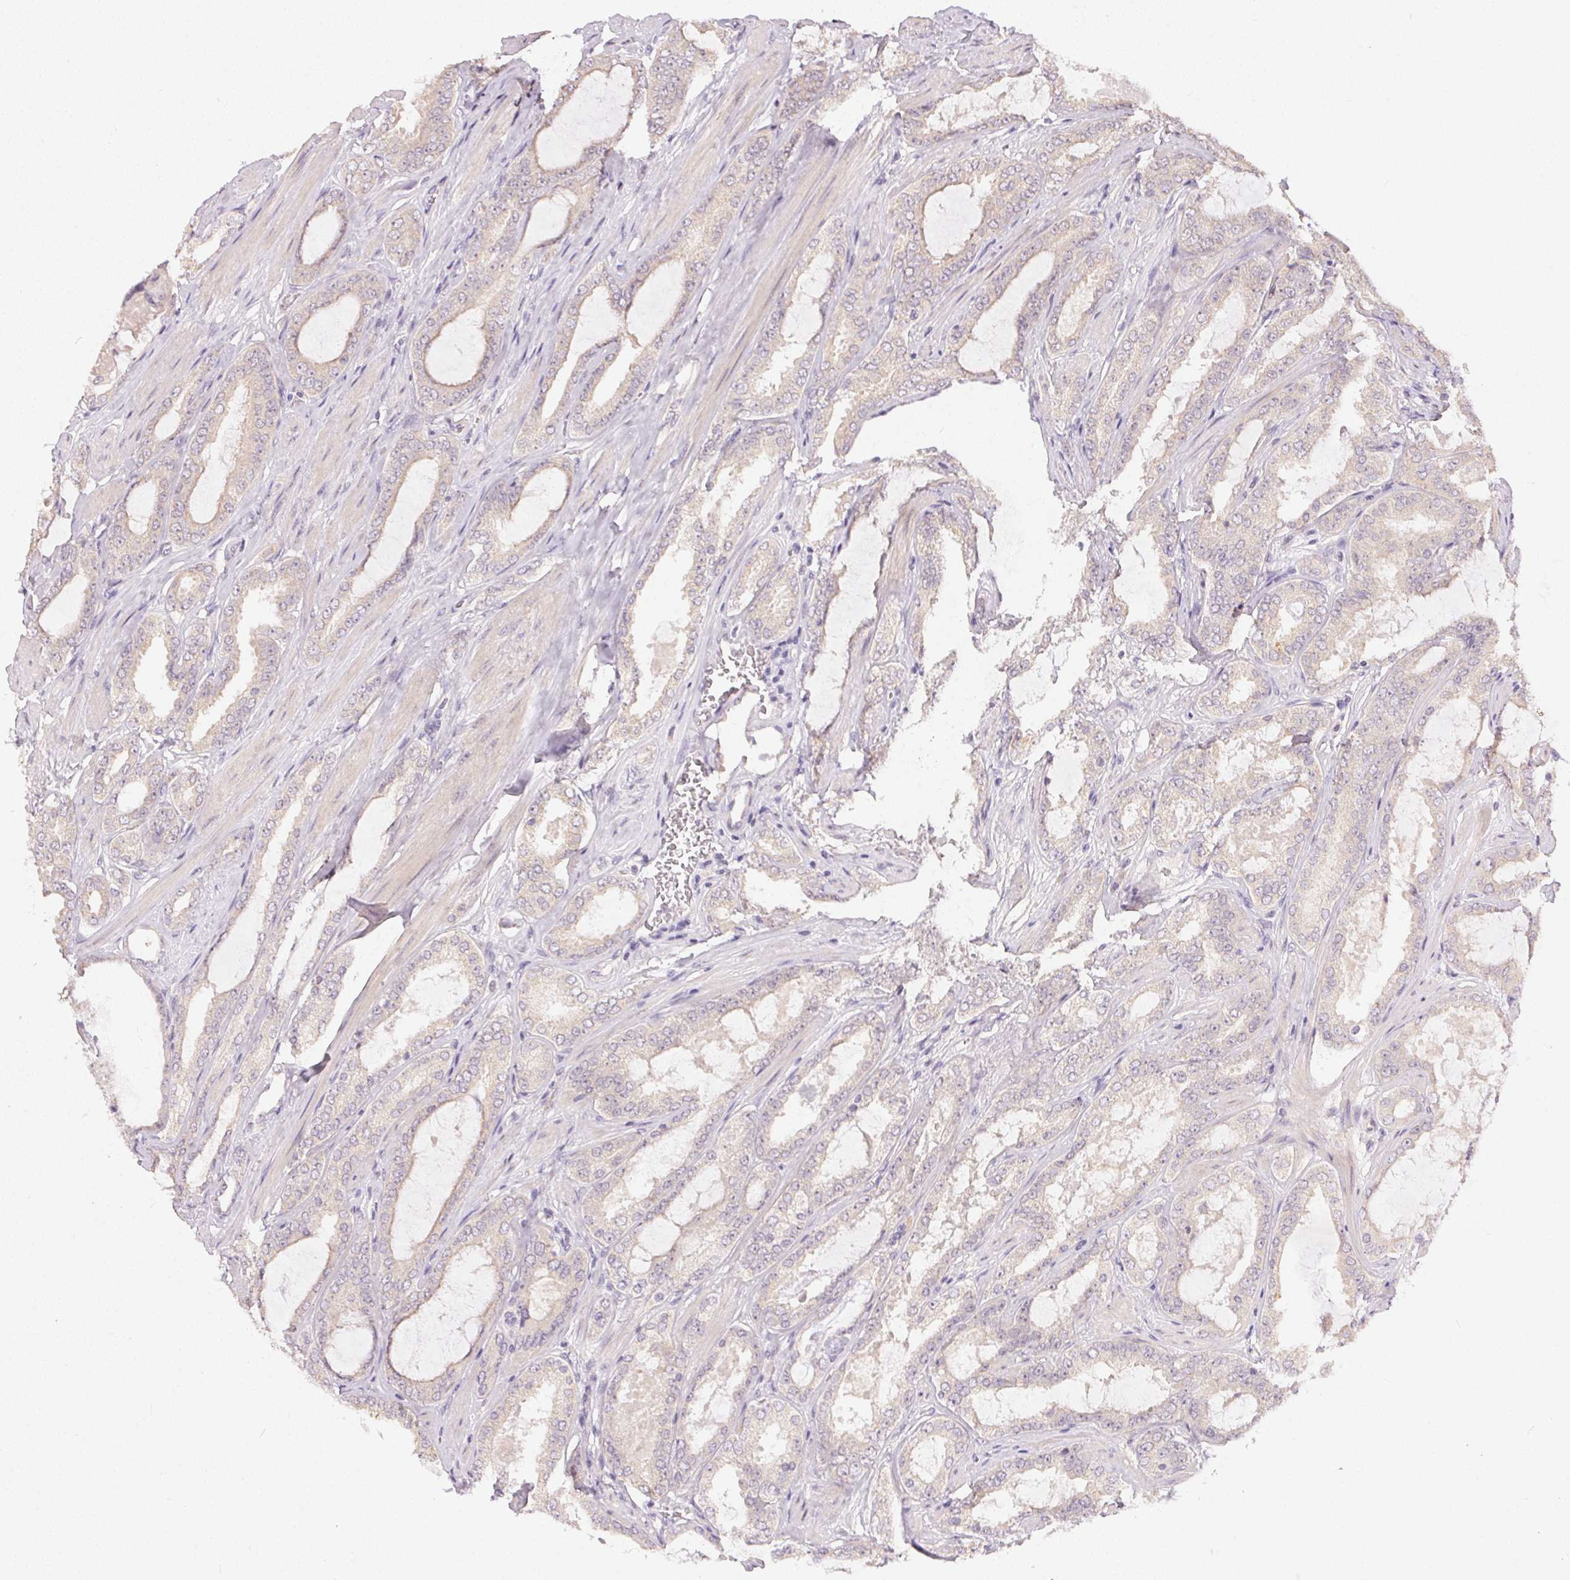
{"staining": {"intensity": "negative", "quantity": "none", "location": "none"}, "tissue": "prostate cancer", "cell_type": "Tumor cells", "image_type": "cancer", "snomed": [{"axis": "morphology", "description": "Adenocarcinoma, High grade"}, {"axis": "topography", "description": "Prostate"}], "caption": "The immunohistochemistry photomicrograph has no significant positivity in tumor cells of prostate high-grade adenocarcinoma tissue.", "gene": "TTC23L", "patient": {"sex": "male", "age": 63}}